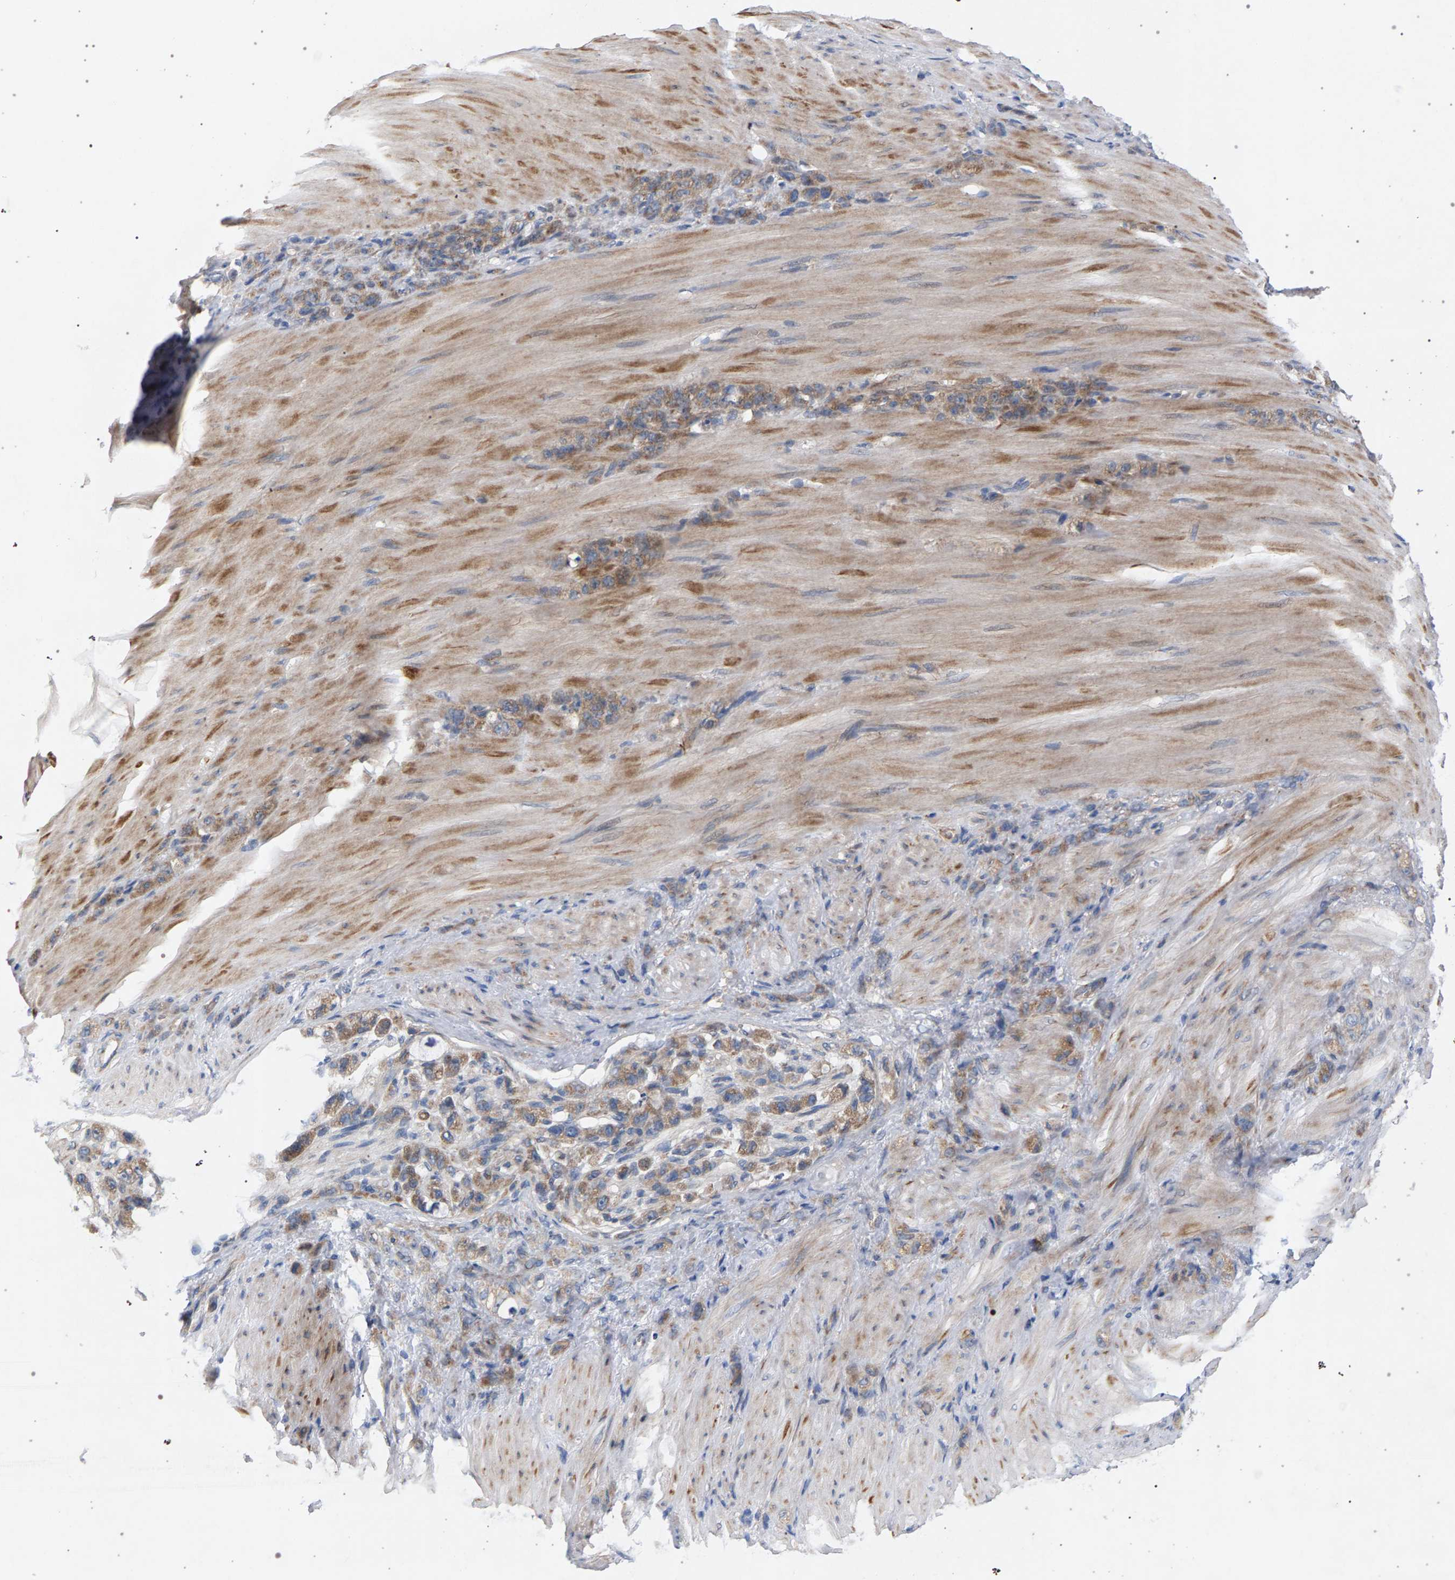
{"staining": {"intensity": "moderate", "quantity": ">75%", "location": "cytoplasmic/membranous"}, "tissue": "stomach cancer", "cell_type": "Tumor cells", "image_type": "cancer", "snomed": [{"axis": "morphology", "description": "Normal tissue, NOS"}, {"axis": "morphology", "description": "Adenocarcinoma, NOS"}, {"axis": "topography", "description": "Stomach"}], "caption": "There is medium levels of moderate cytoplasmic/membranous expression in tumor cells of stomach adenocarcinoma, as demonstrated by immunohistochemical staining (brown color).", "gene": "MAMDC2", "patient": {"sex": "male", "age": 82}}